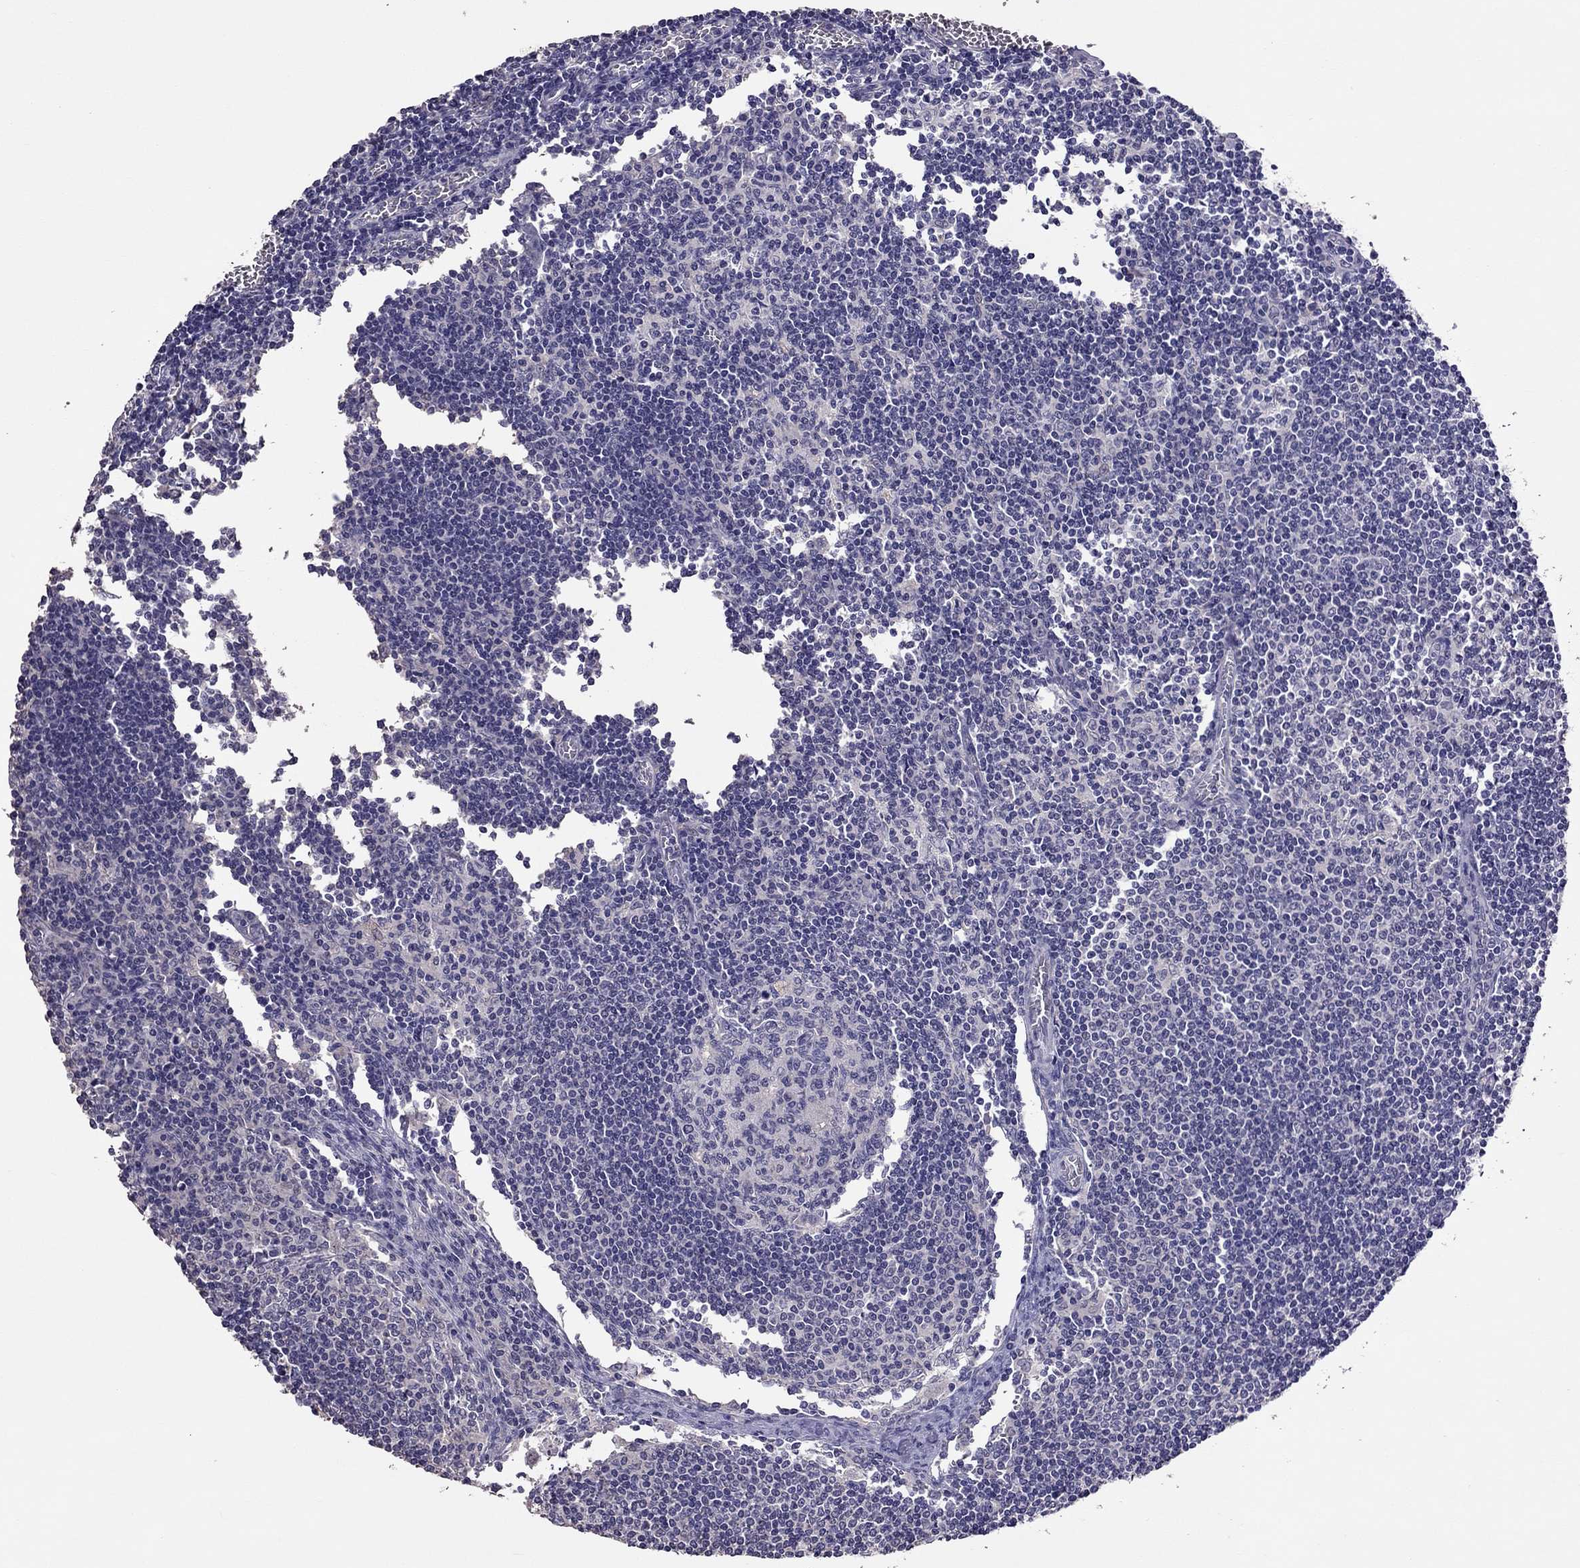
{"staining": {"intensity": "negative", "quantity": "none", "location": "none"}, "tissue": "lymph node", "cell_type": "Germinal center cells", "image_type": "normal", "snomed": [{"axis": "morphology", "description": "Normal tissue, NOS"}, {"axis": "topography", "description": "Lymph node"}], "caption": "DAB (3,3'-diaminobenzidine) immunohistochemical staining of normal lymph node displays no significant staining in germinal center cells.", "gene": "LRRC46", "patient": {"sex": "male", "age": 59}}